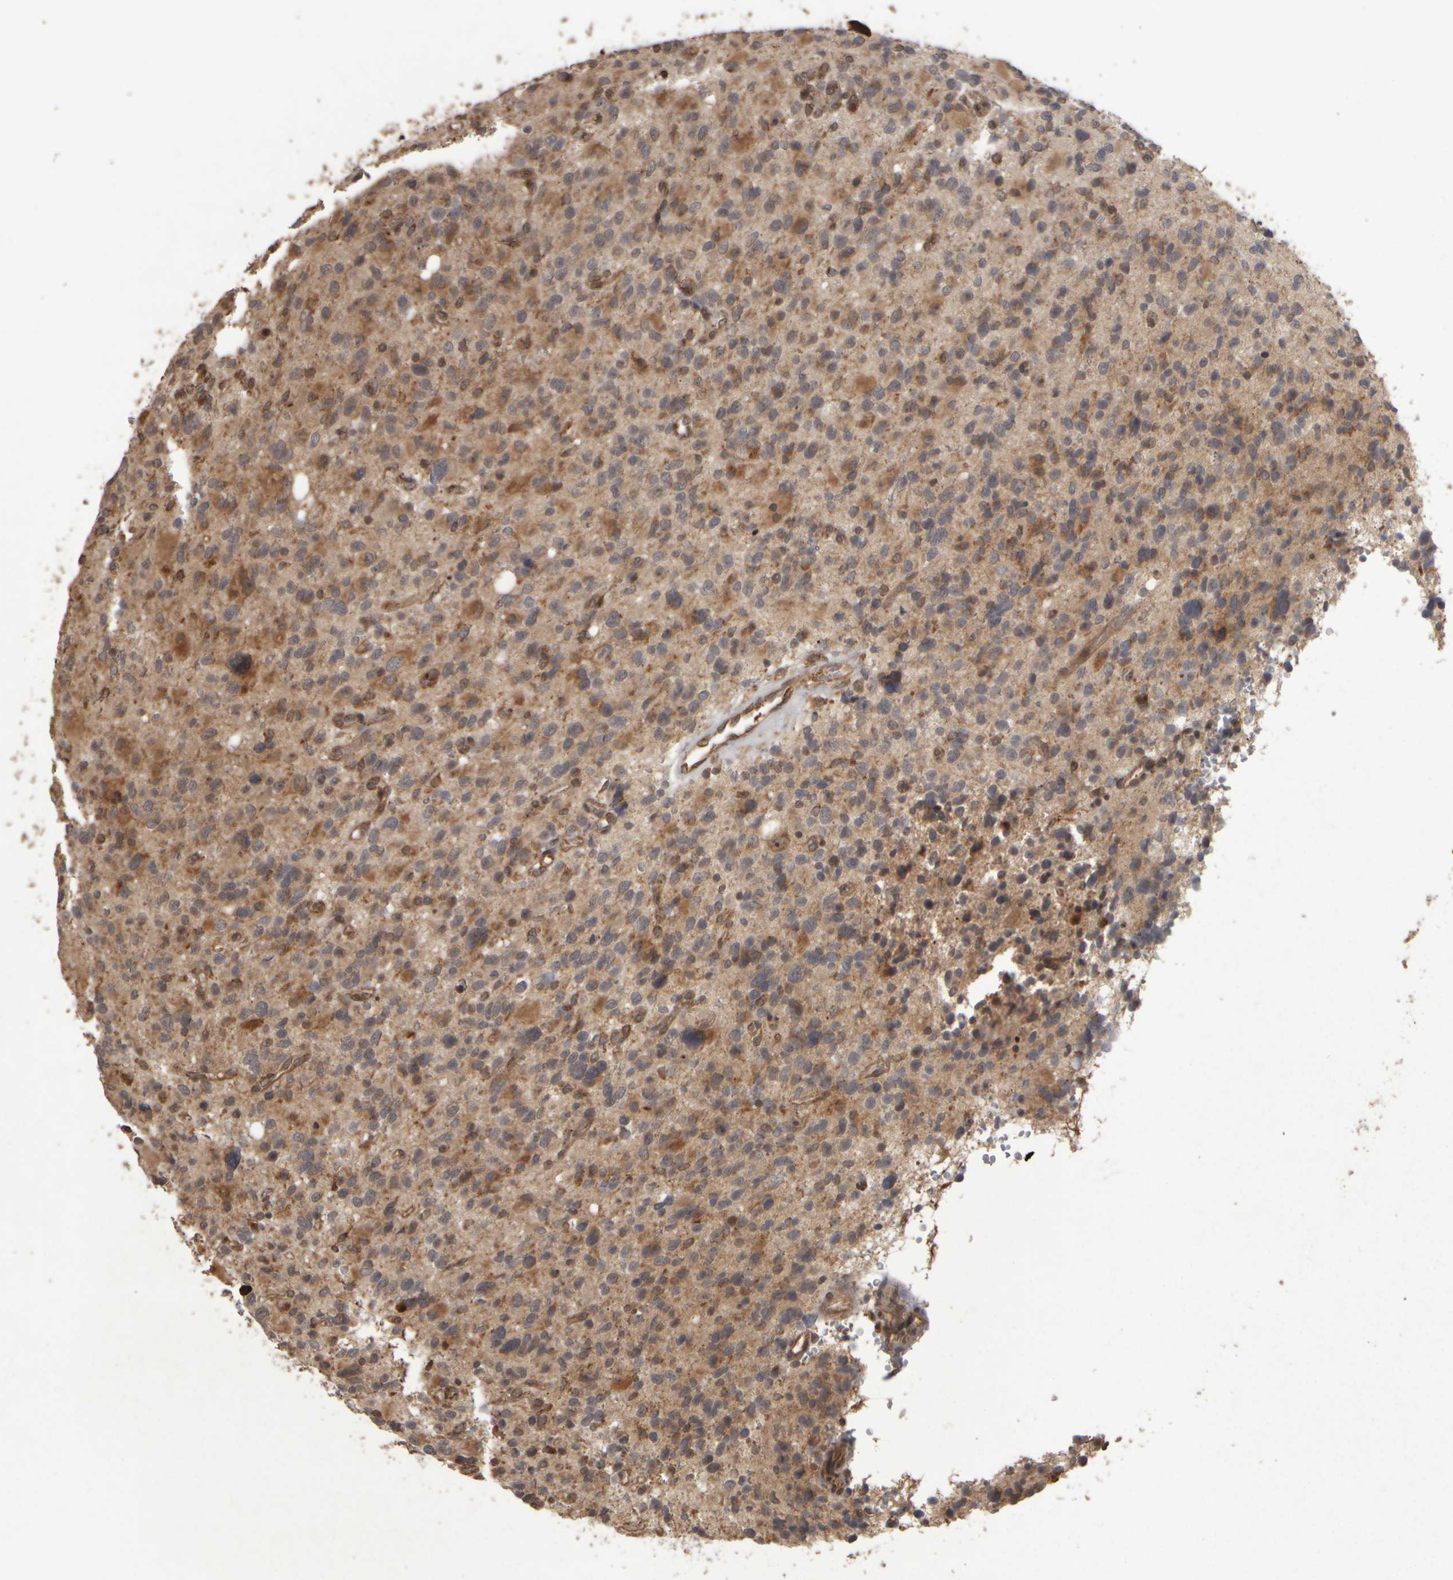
{"staining": {"intensity": "moderate", "quantity": ">75%", "location": "cytoplasmic/membranous"}, "tissue": "glioma", "cell_type": "Tumor cells", "image_type": "cancer", "snomed": [{"axis": "morphology", "description": "Glioma, malignant, High grade"}, {"axis": "topography", "description": "Brain"}], "caption": "IHC image of glioma stained for a protein (brown), which shows medium levels of moderate cytoplasmic/membranous staining in about >75% of tumor cells.", "gene": "AGBL3", "patient": {"sex": "male", "age": 48}}